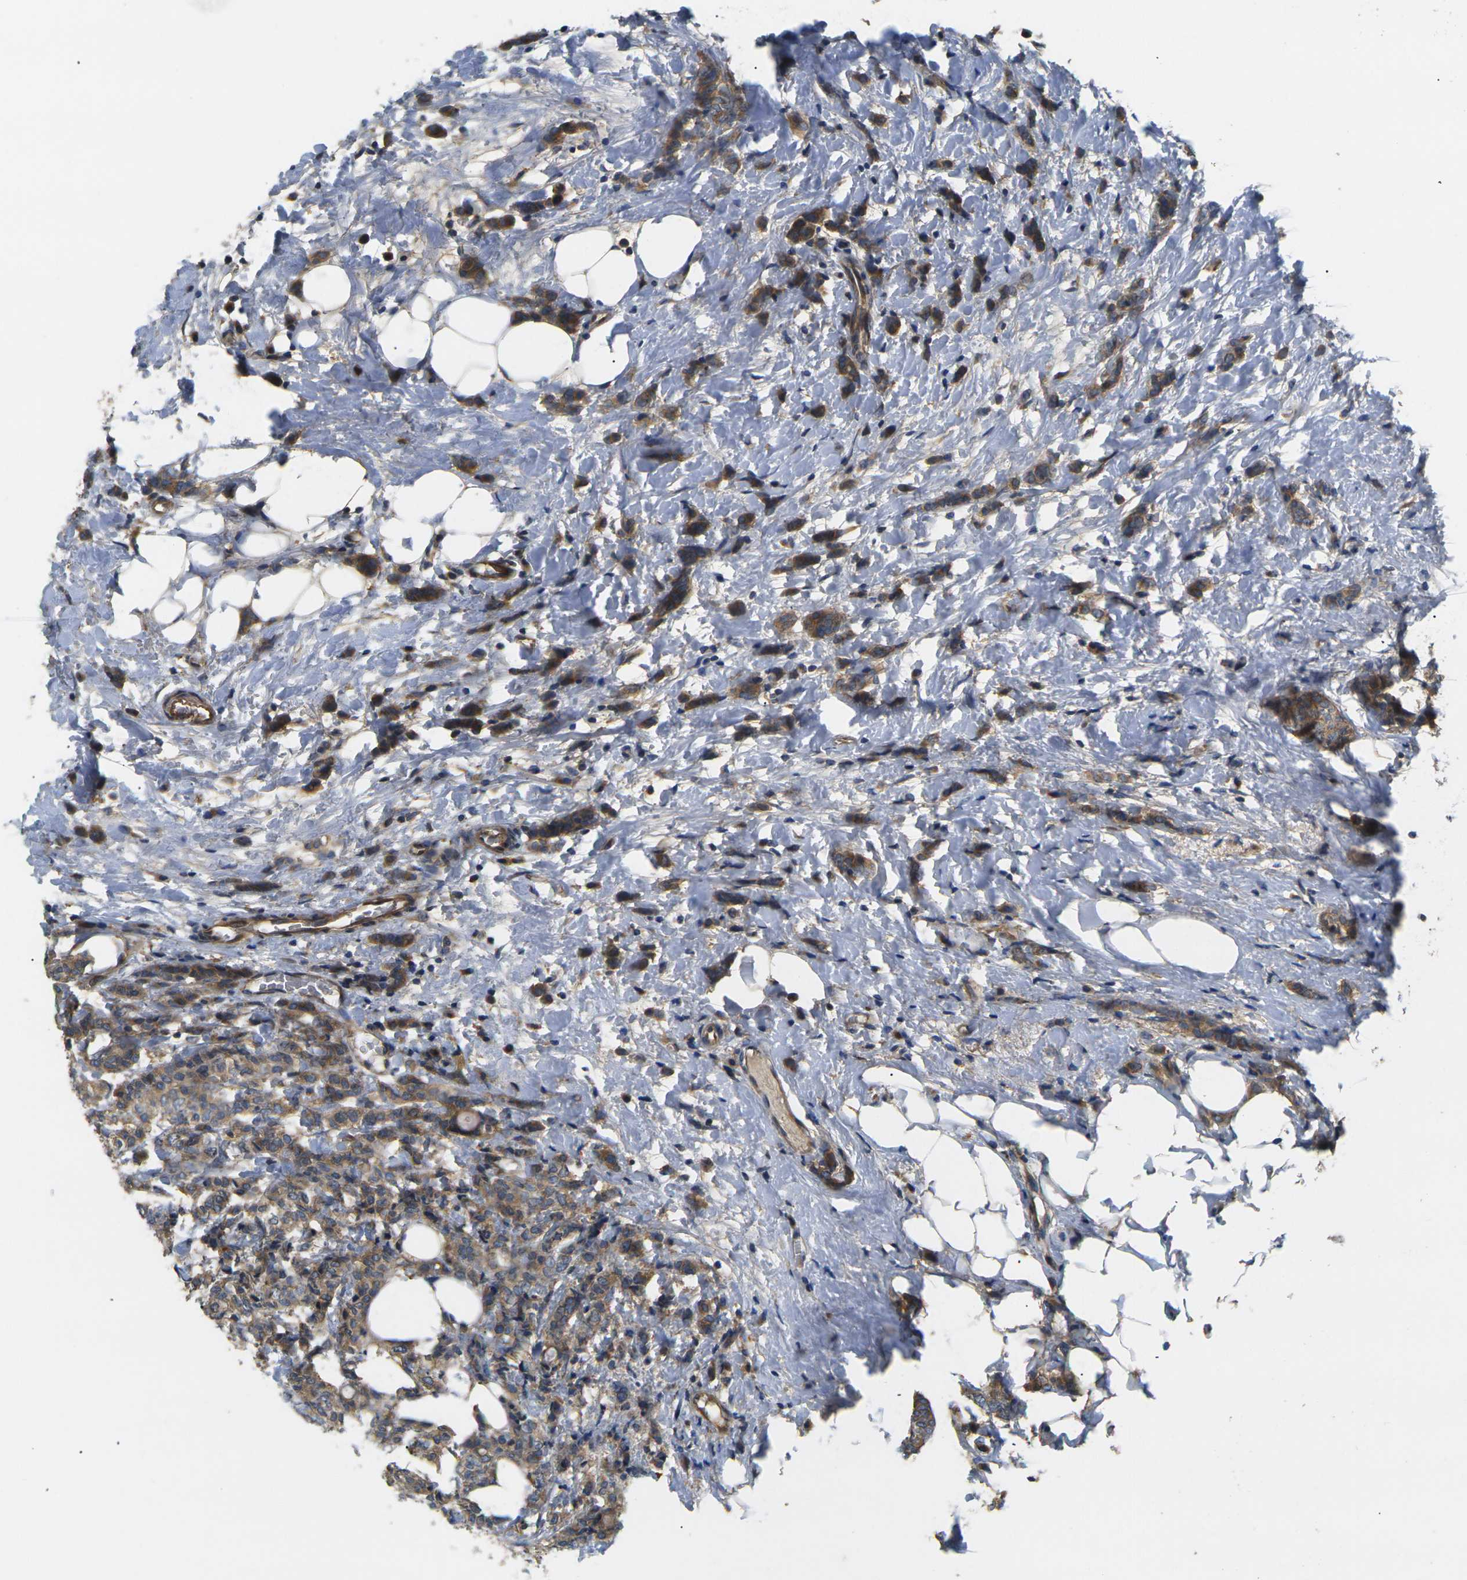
{"staining": {"intensity": "moderate", "quantity": ">75%", "location": "cytoplasmic/membranous"}, "tissue": "breast cancer", "cell_type": "Tumor cells", "image_type": "cancer", "snomed": [{"axis": "morphology", "description": "Lobular carcinoma"}, {"axis": "topography", "description": "Breast"}], "caption": "Tumor cells exhibit medium levels of moderate cytoplasmic/membranous staining in about >75% of cells in human breast cancer.", "gene": "LRCH3", "patient": {"sex": "female", "age": 60}}